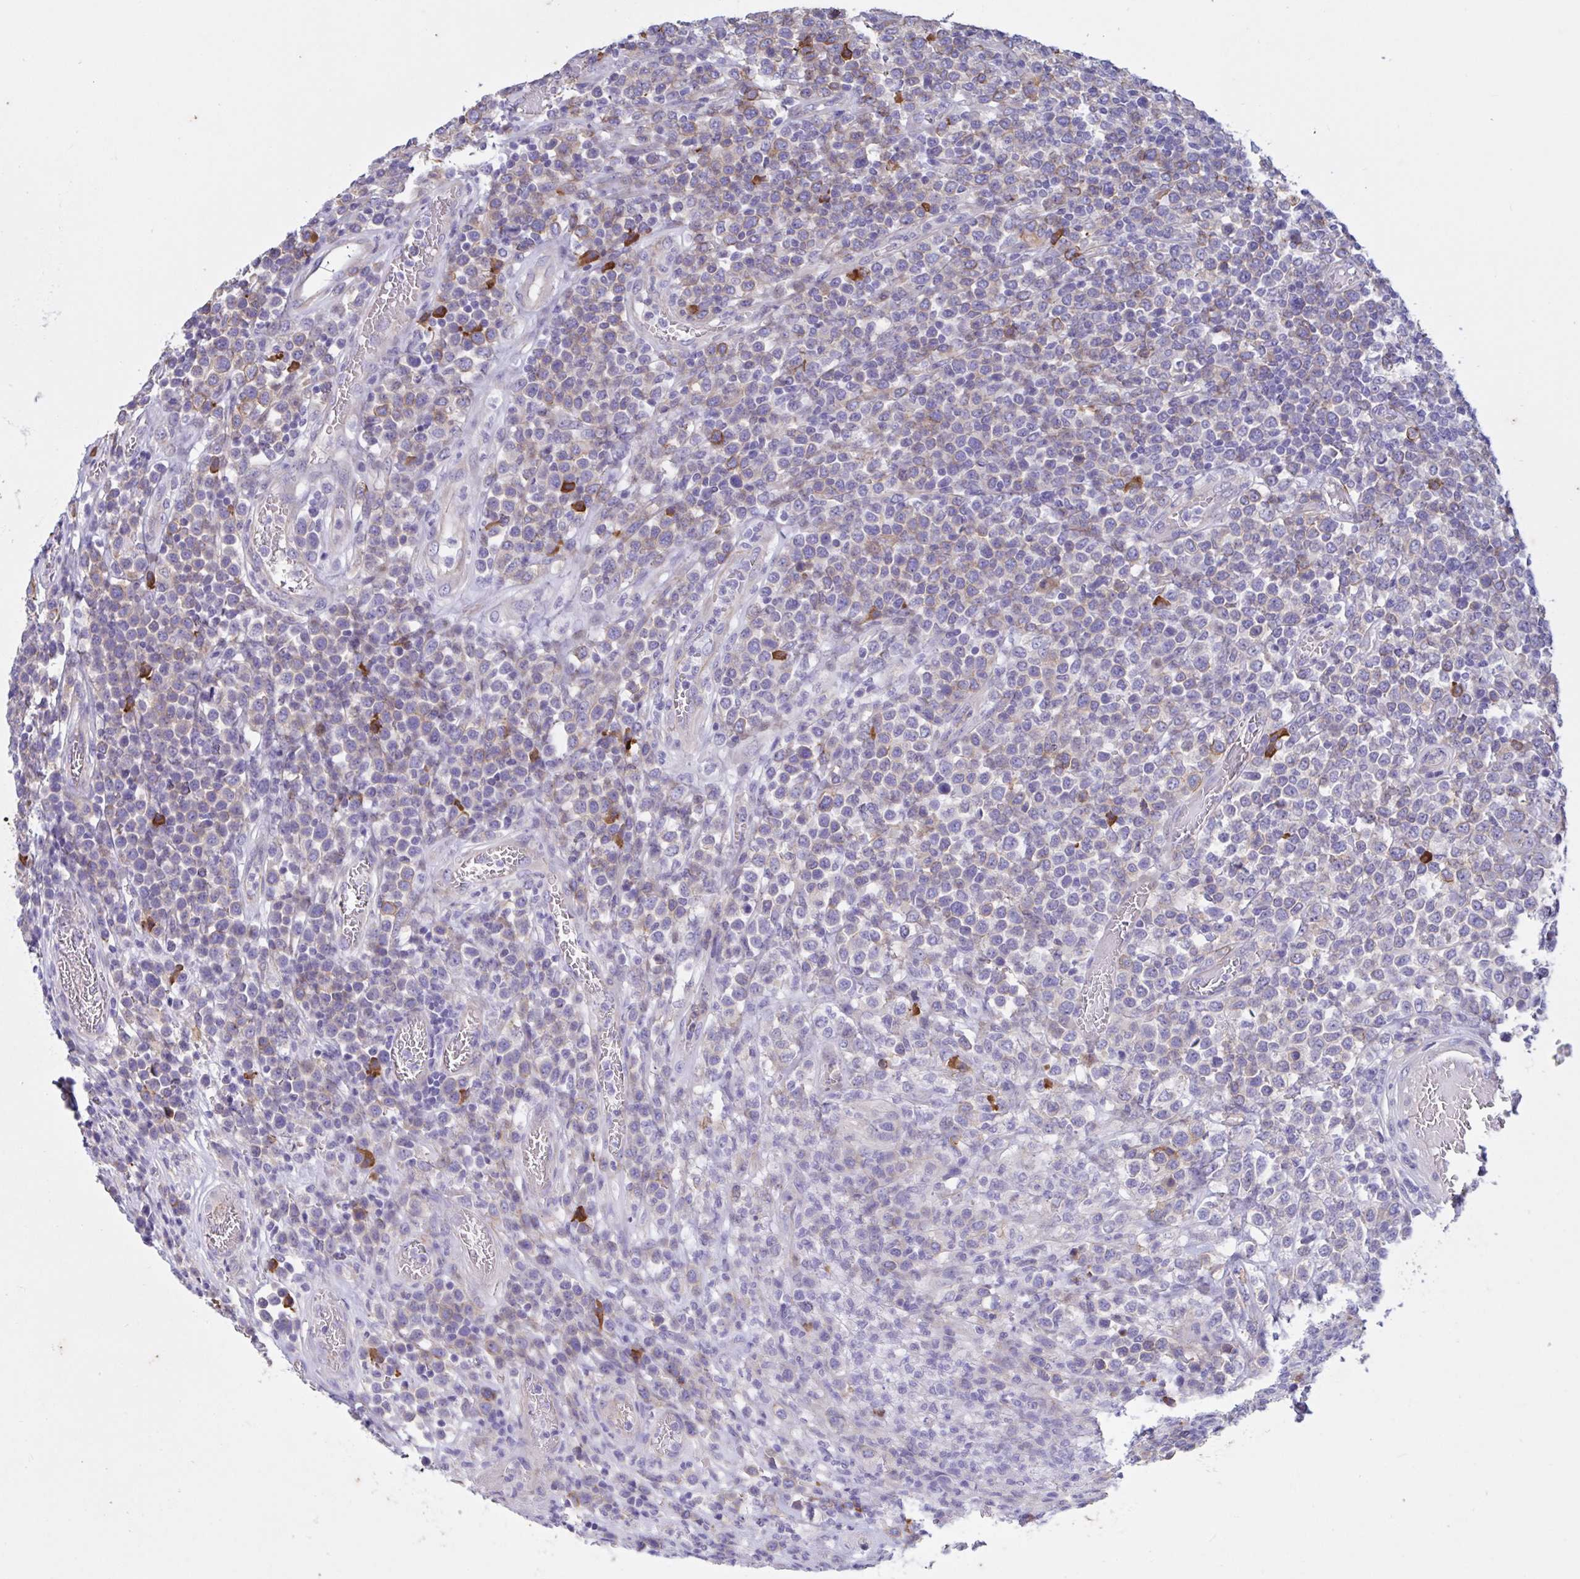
{"staining": {"intensity": "moderate", "quantity": "<25%", "location": "cytoplasmic/membranous"}, "tissue": "lymphoma", "cell_type": "Tumor cells", "image_type": "cancer", "snomed": [{"axis": "morphology", "description": "Malignant lymphoma, non-Hodgkin's type, High grade"}, {"axis": "topography", "description": "Soft tissue"}], "caption": "Immunohistochemistry (IHC) staining of malignant lymphoma, non-Hodgkin's type (high-grade), which shows low levels of moderate cytoplasmic/membranous expression in about <25% of tumor cells indicating moderate cytoplasmic/membranous protein expression. The staining was performed using DAB (brown) for protein detection and nuclei were counterstained in hematoxylin (blue).", "gene": "SLC66A1", "patient": {"sex": "female", "age": 56}}